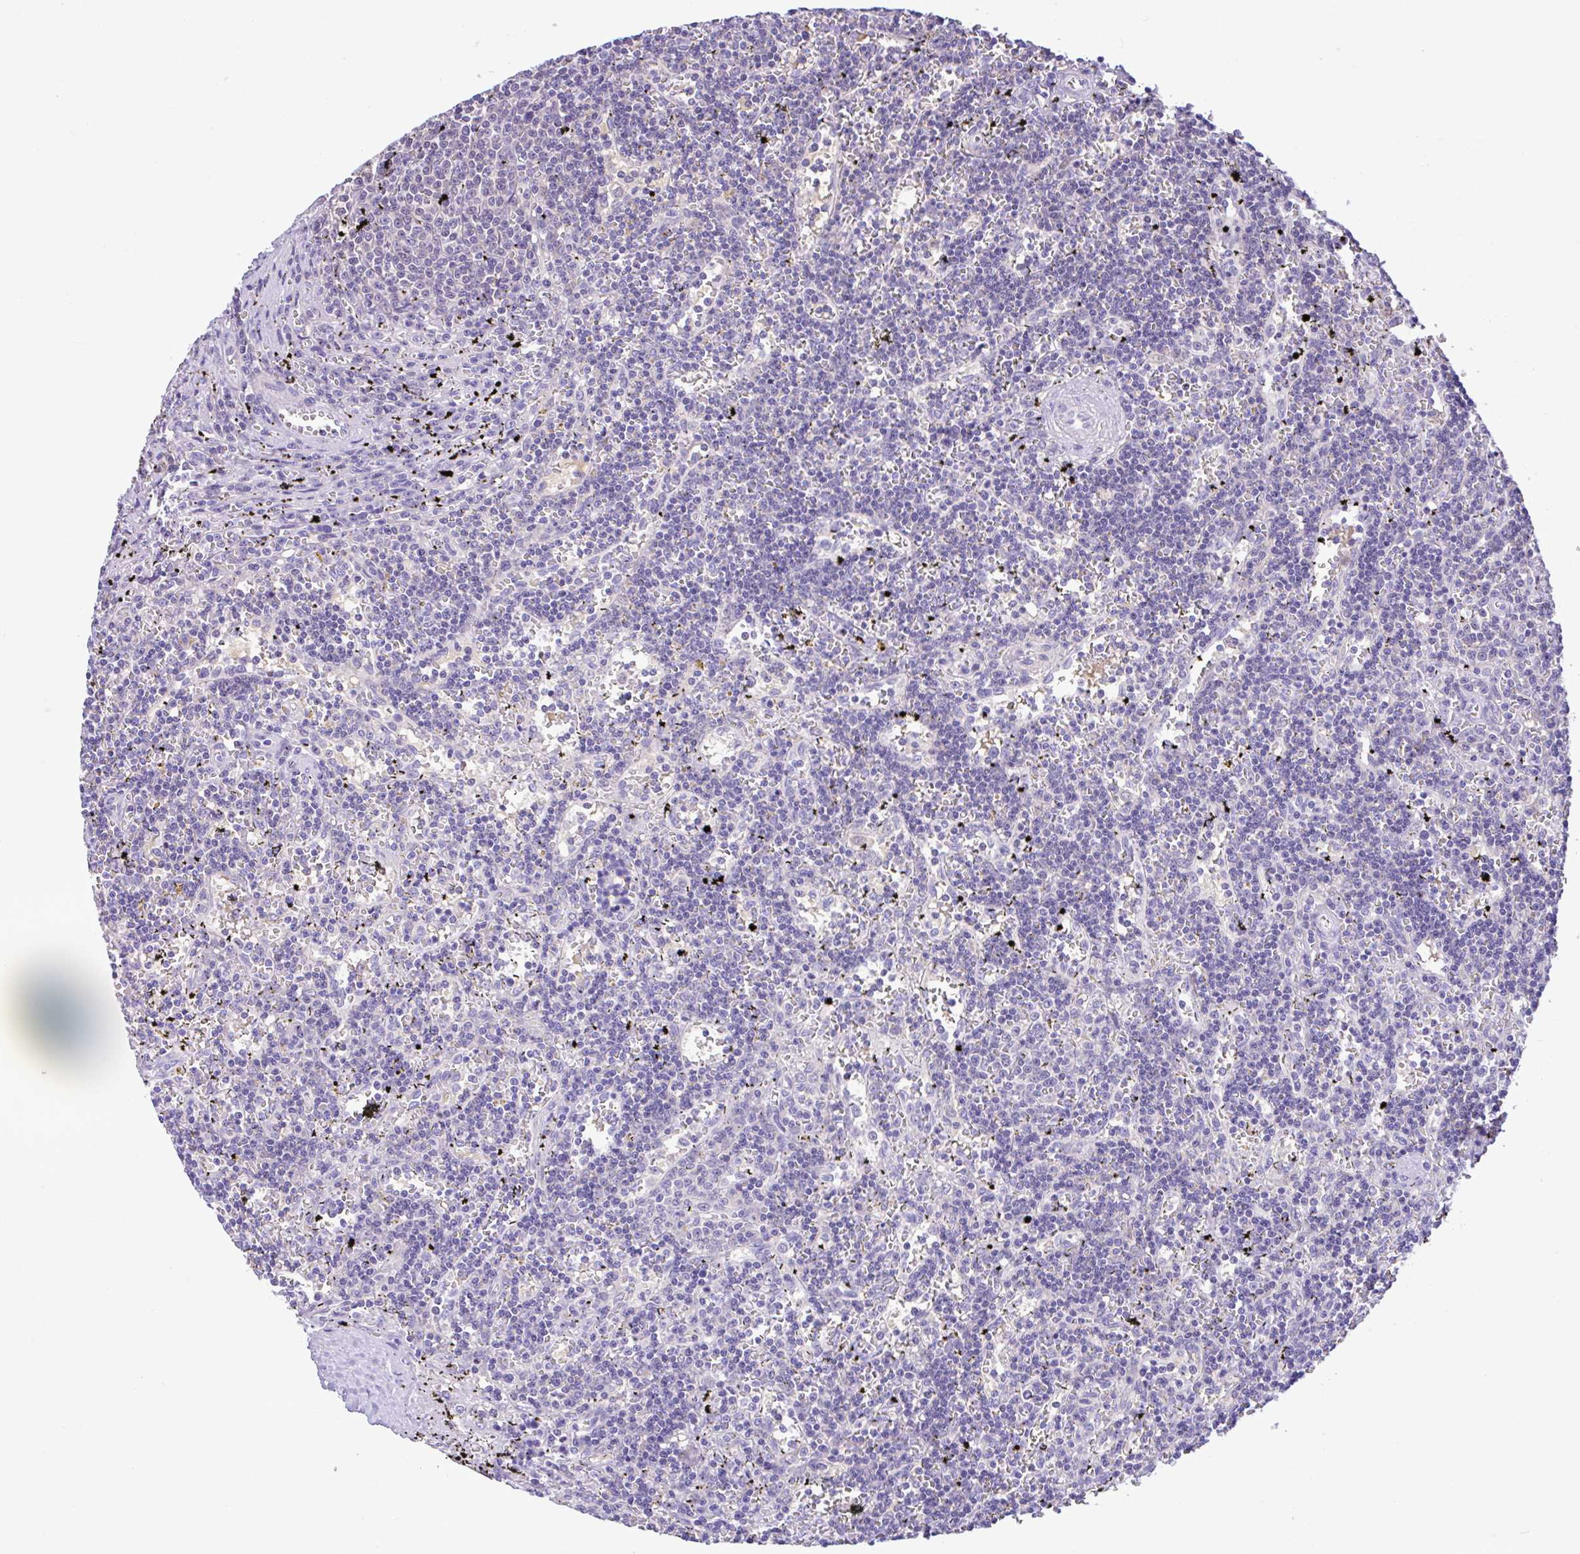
{"staining": {"intensity": "negative", "quantity": "none", "location": "none"}, "tissue": "lymphoma", "cell_type": "Tumor cells", "image_type": "cancer", "snomed": [{"axis": "morphology", "description": "Malignant lymphoma, non-Hodgkin's type, Low grade"}, {"axis": "topography", "description": "Spleen"}], "caption": "Human lymphoma stained for a protein using IHC displays no staining in tumor cells.", "gene": "ANO4", "patient": {"sex": "male", "age": 60}}